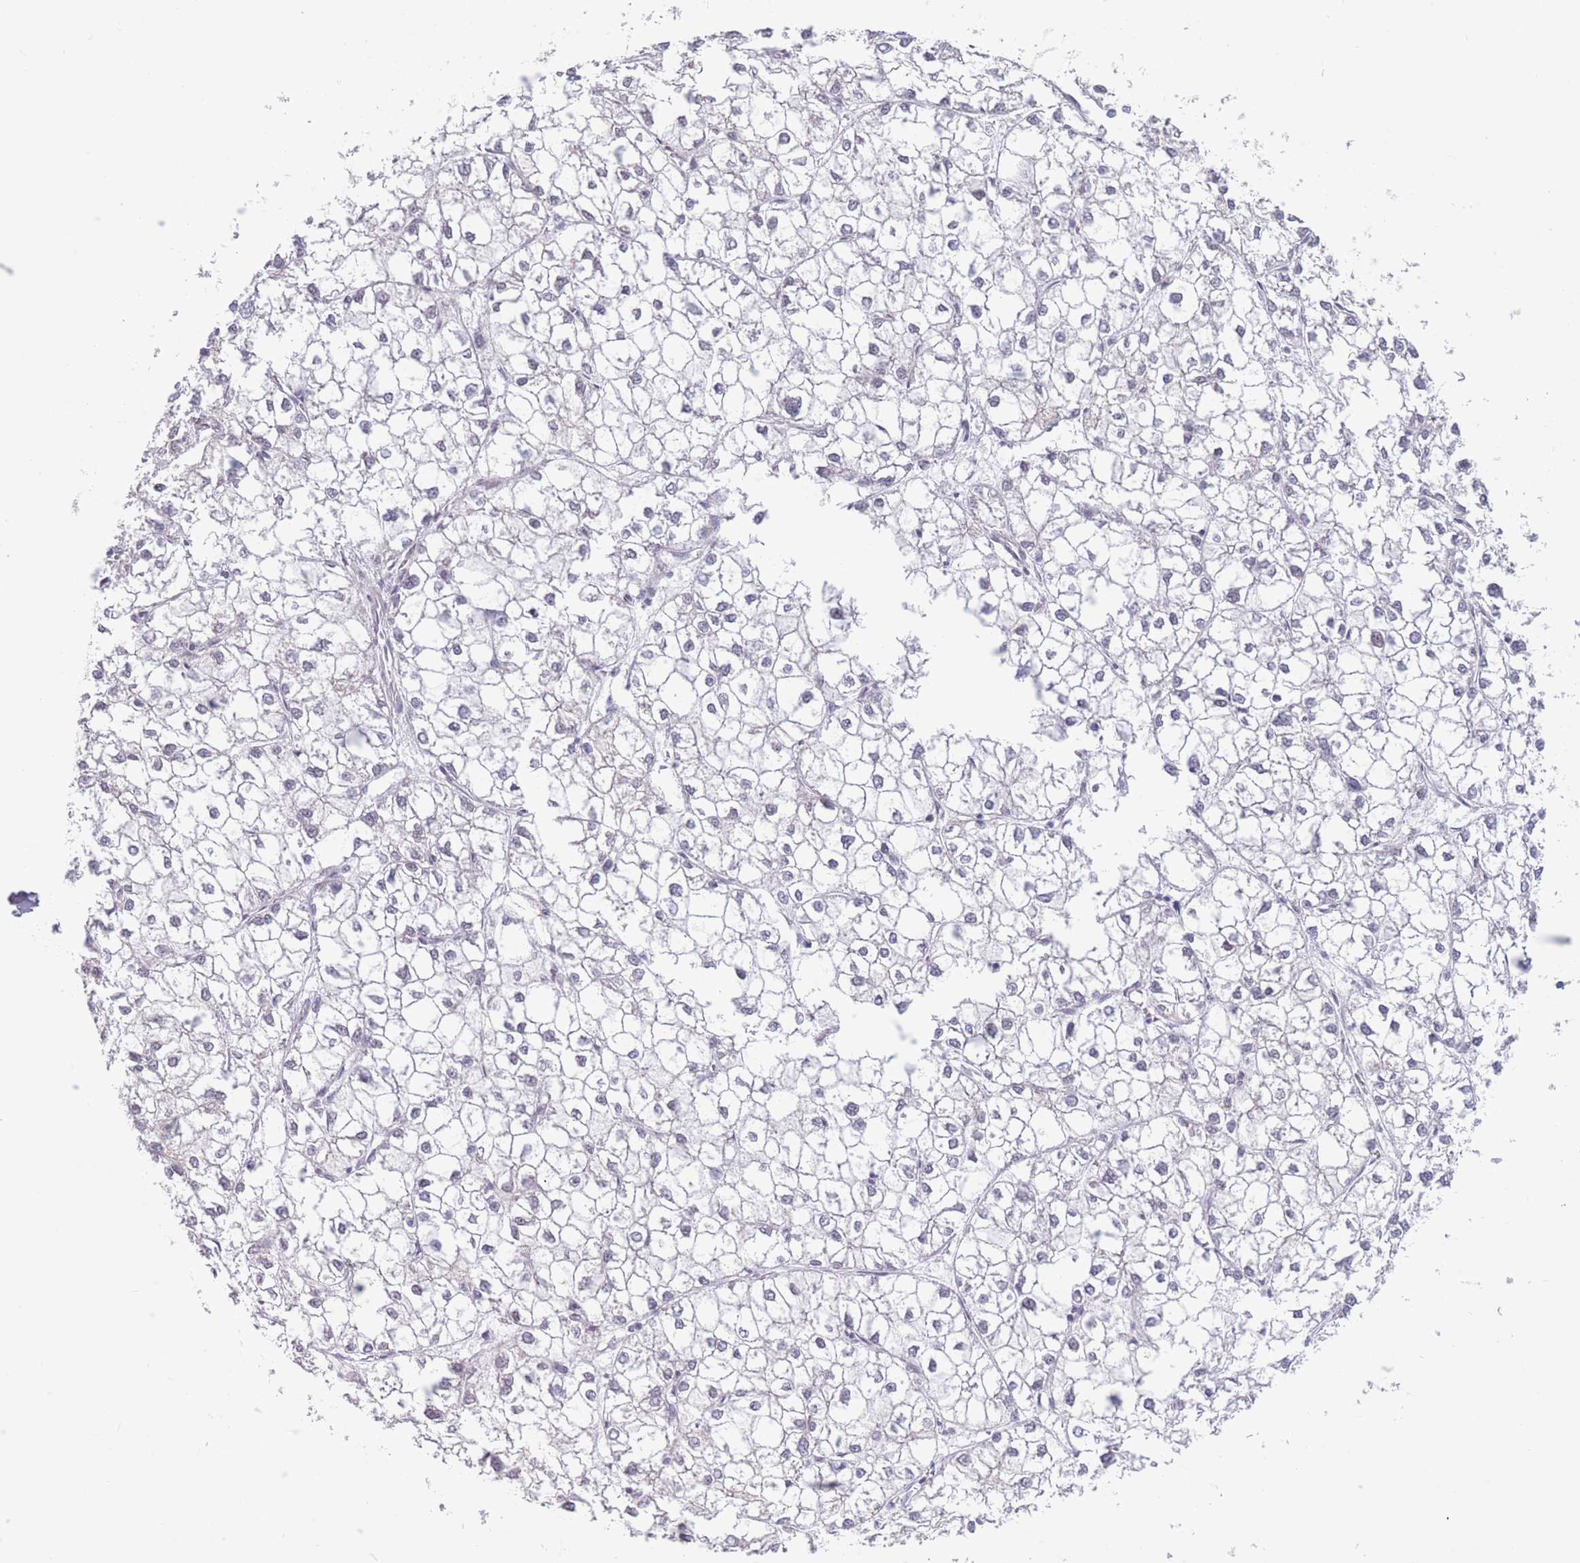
{"staining": {"intensity": "negative", "quantity": "none", "location": "none"}, "tissue": "liver cancer", "cell_type": "Tumor cells", "image_type": "cancer", "snomed": [{"axis": "morphology", "description": "Carcinoma, Hepatocellular, NOS"}, {"axis": "topography", "description": "Liver"}], "caption": "This is an immunohistochemistry histopathology image of human hepatocellular carcinoma (liver). There is no positivity in tumor cells.", "gene": "PODXL", "patient": {"sex": "female", "age": 43}}